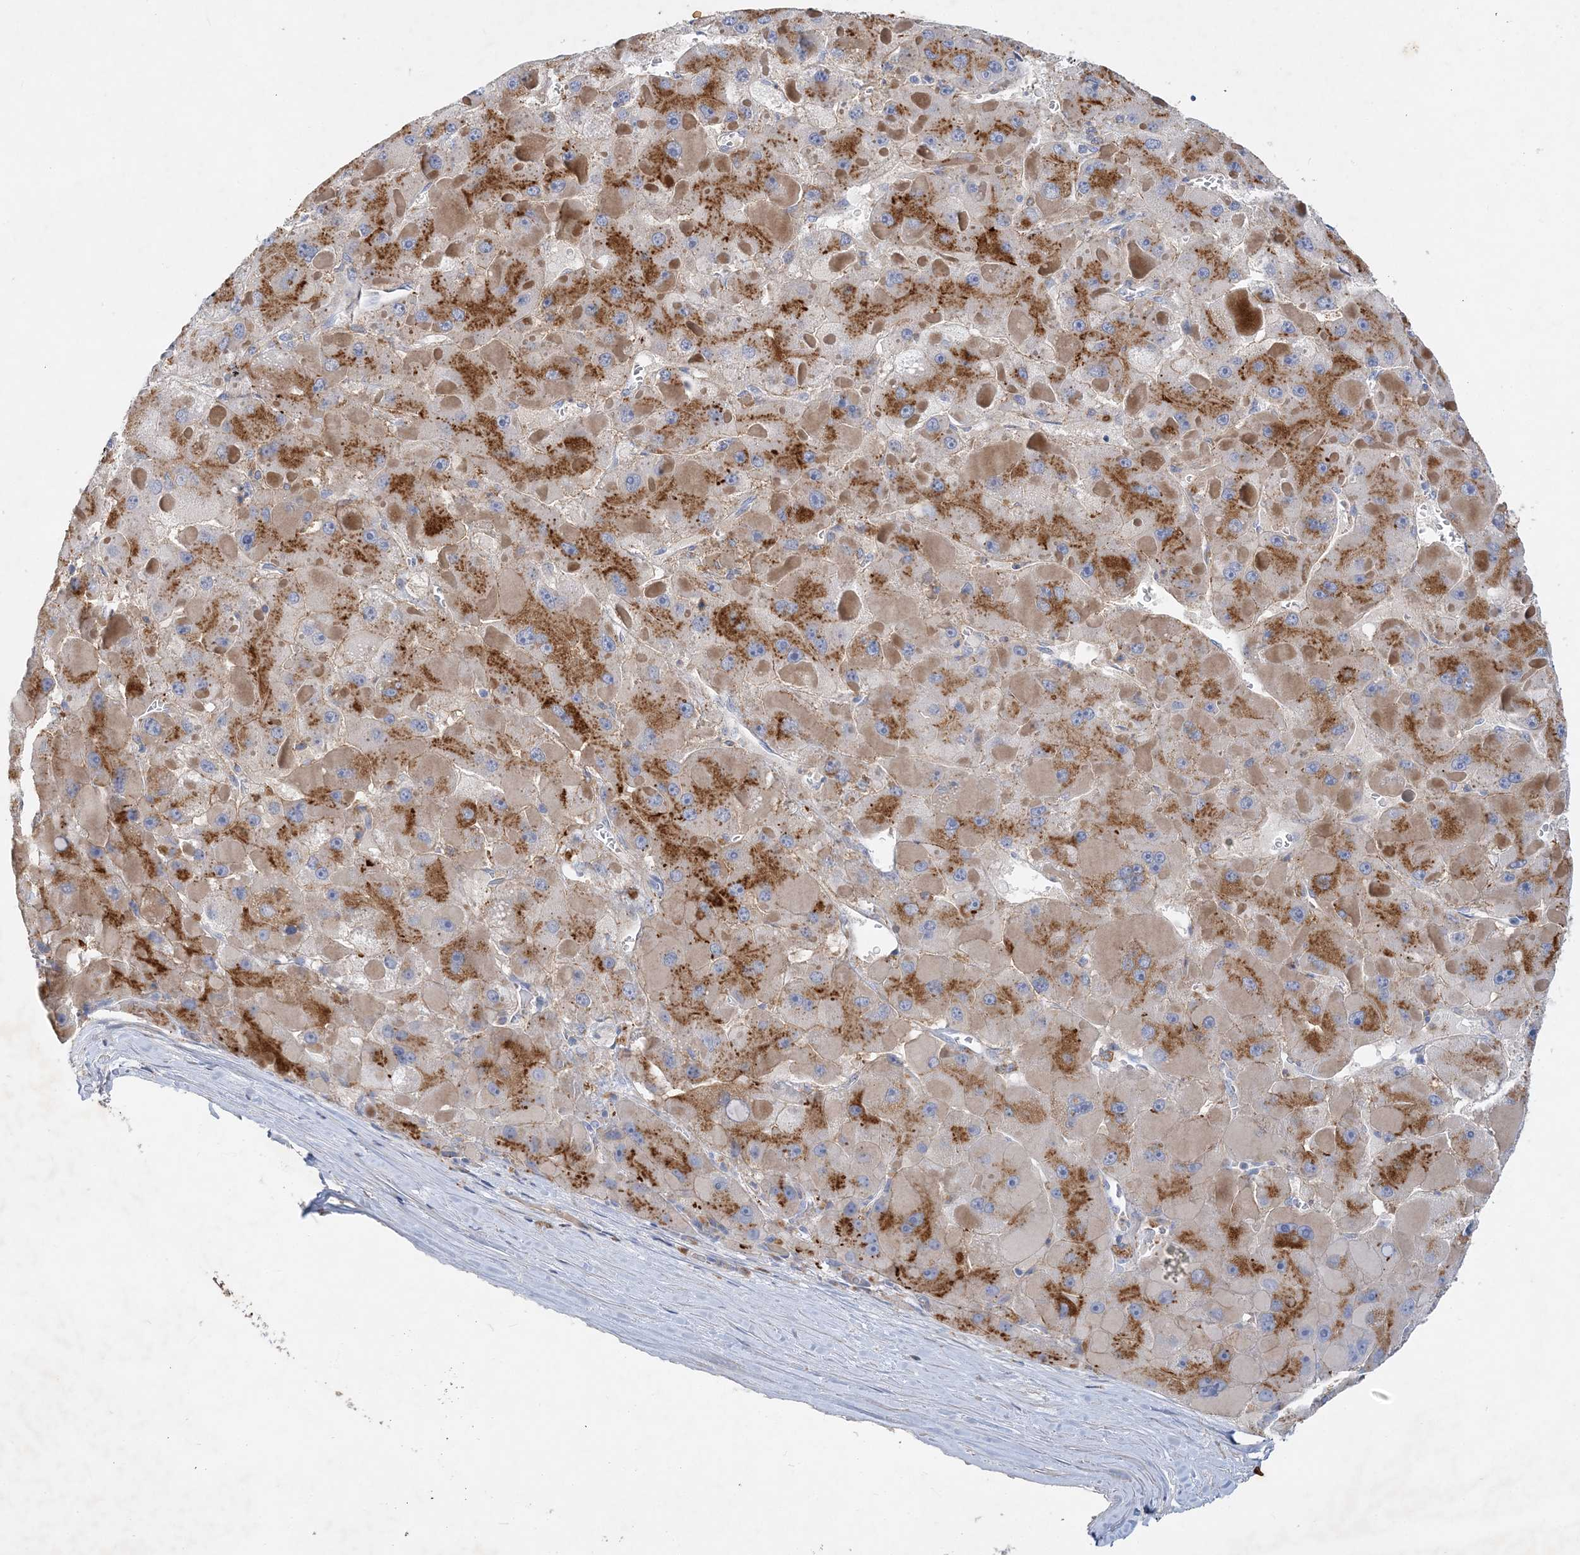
{"staining": {"intensity": "moderate", "quantity": "25%-75%", "location": "cytoplasmic/membranous"}, "tissue": "liver cancer", "cell_type": "Tumor cells", "image_type": "cancer", "snomed": [{"axis": "morphology", "description": "Carcinoma, Hepatocellular, NOS"}, {"axis": "topography", "description": "Liver"}], "caption": "Brown immunohistochemical staining in human liver cancer (hepatocellular carcinoma) displays moderate cytoplasmic/membranous staining in about 25%-75% of tumor cells. (Stains: DAB in brown, nuclei in blue, Microscopy: brightfield microscopy at high magnification).", "gene": "GRINA", "patient": {"sex": "female", "age": 73}}